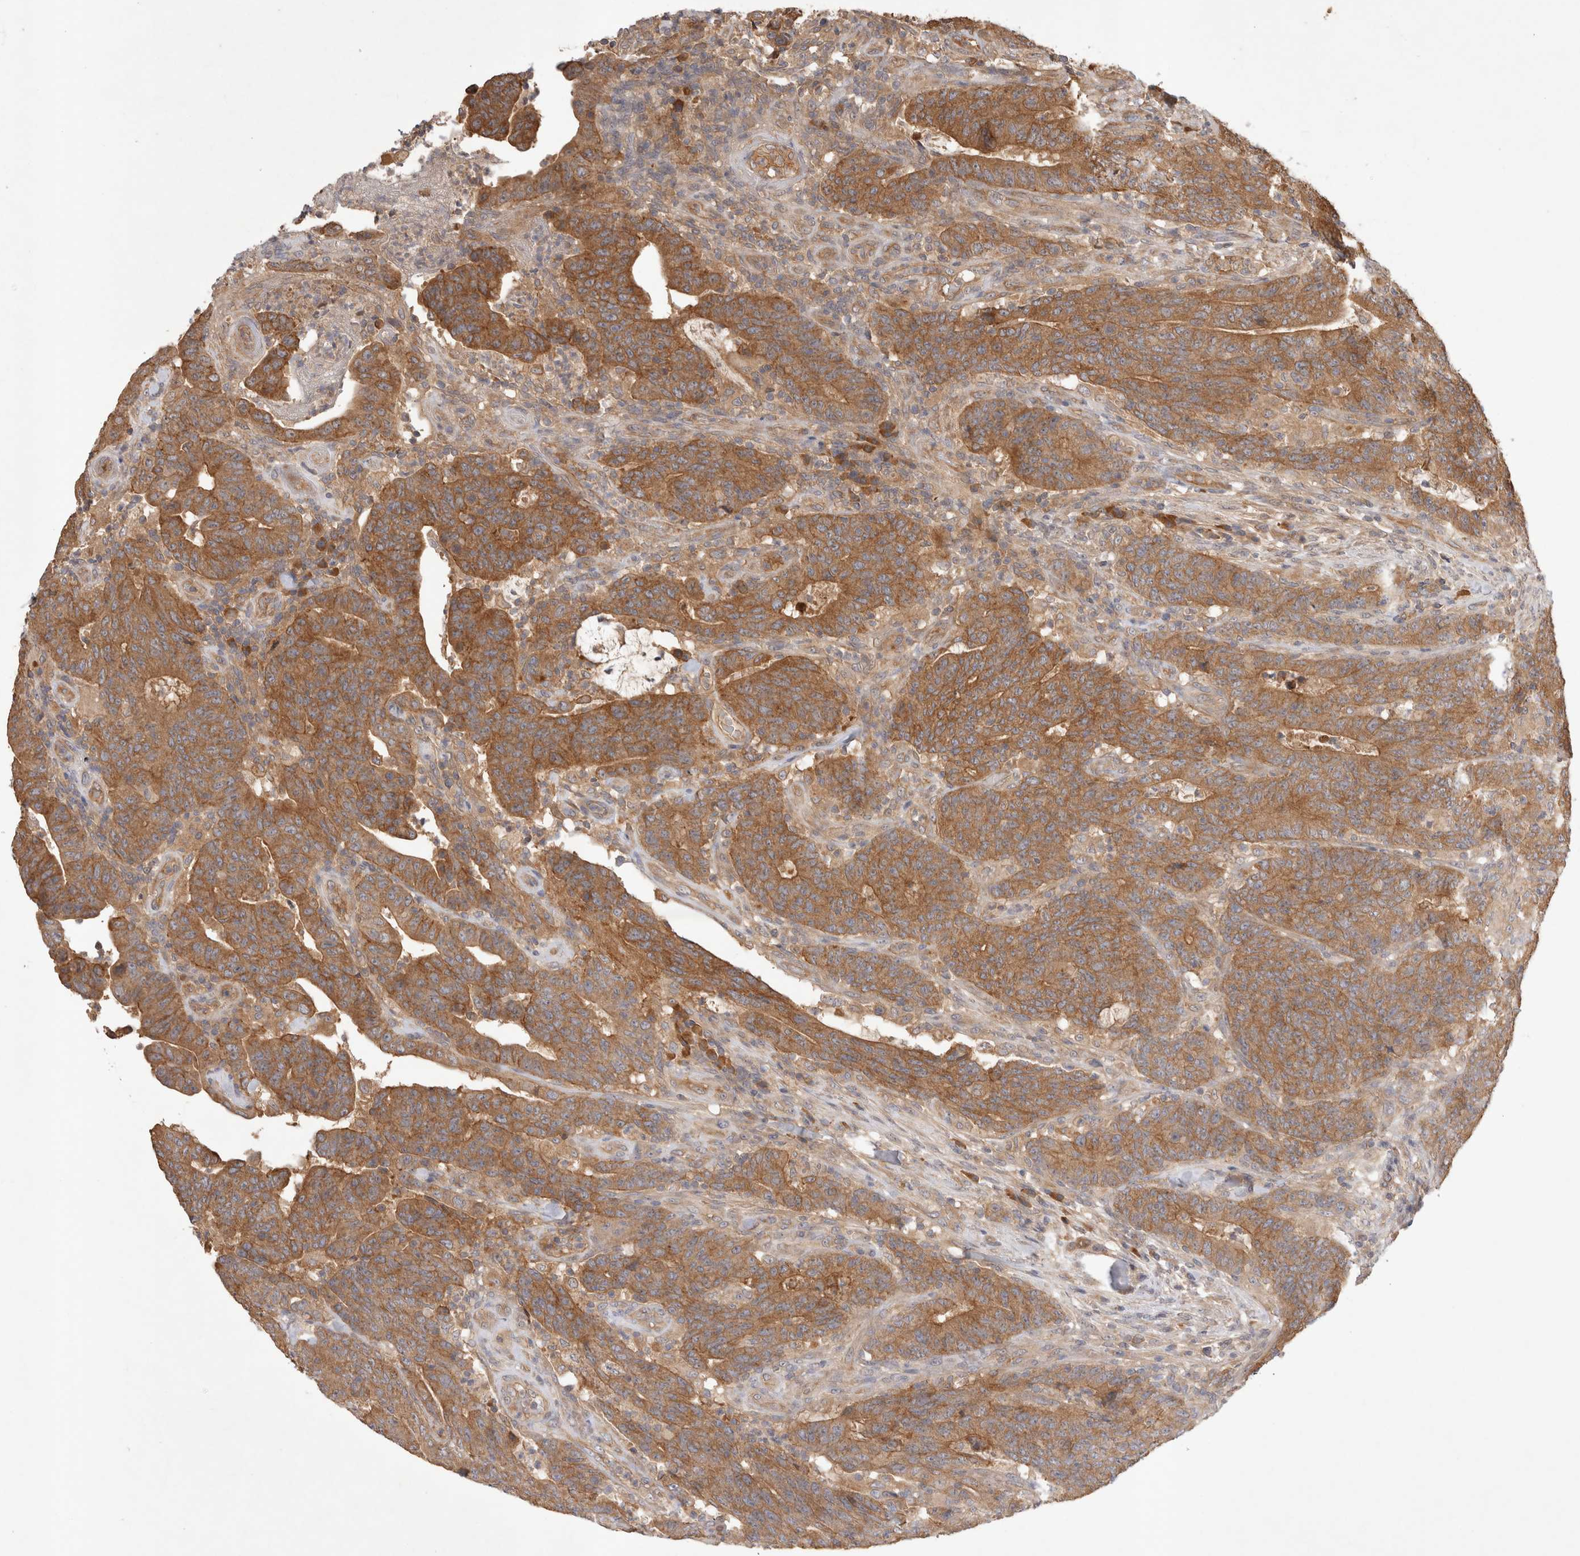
{"staining": {"intensity": "moderate", "quantity": ">75%", "location": "cytoplasmic/membranous"}, "tissue": "colorectal cancer", "cell_type": "Tumor cells", "image_type": "cancer", "snomed": [{"axis": "morphology", "description": "Normal tissue, NOS"}, {"axis": "morphology", "description": "Adenocarcinoma, NOS"}, {"axis": "topography", "description": "Colon"}], "caption": "Colorectal adenocarcinoma tissue reveals moderate cytoplasmic/membranous positivity in approximately >75% of tumor cells, visualized by immunohistochemistry.", "gene": "YES1", "patient": {"sex": "female", "age": 75}}